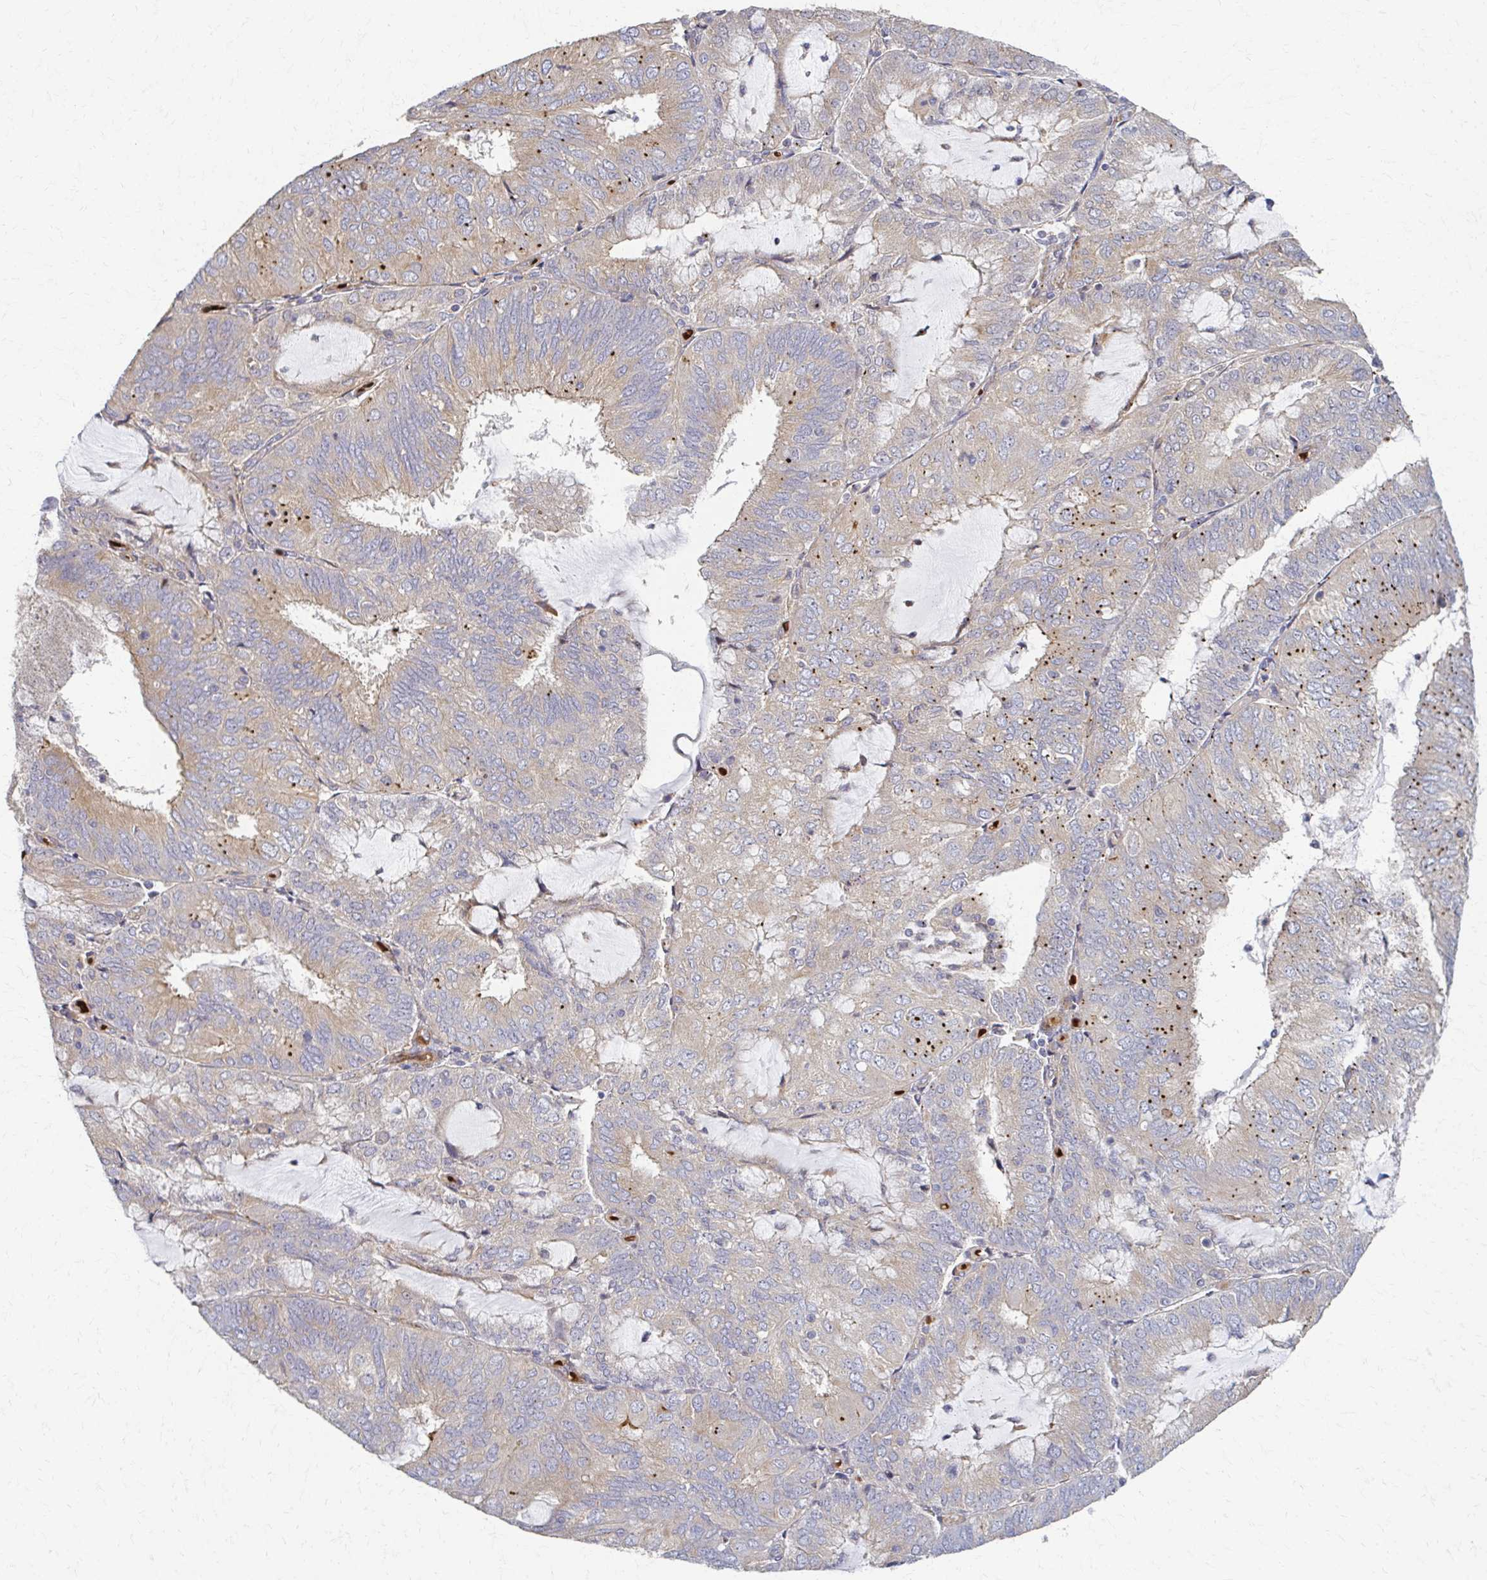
{"staining": {"intensity": "weak", "quantity": ">75%", "location": "cytoplasmic/membranous"}, "tissue": "endometrial cancer", "cell_type": "Tumor cells", "image_type": "cancer", "snomed": [{"axis": "morphology", "description": "Adenocarcinoma, NOS"}, {"axis": "topography", "description": "Endometrium"}], "caption": "This image reveals endometrial cancer (adenocarcinoma) stained with immunohistochemistry (IHC) to label a protein in brown. The cytoplasmic/membranous of tumor cells show weak positivity for the protein. Nuclei are counter-stained blue.", "gene": "SKA2", "patient": {"sex": "female", "age": 81}}